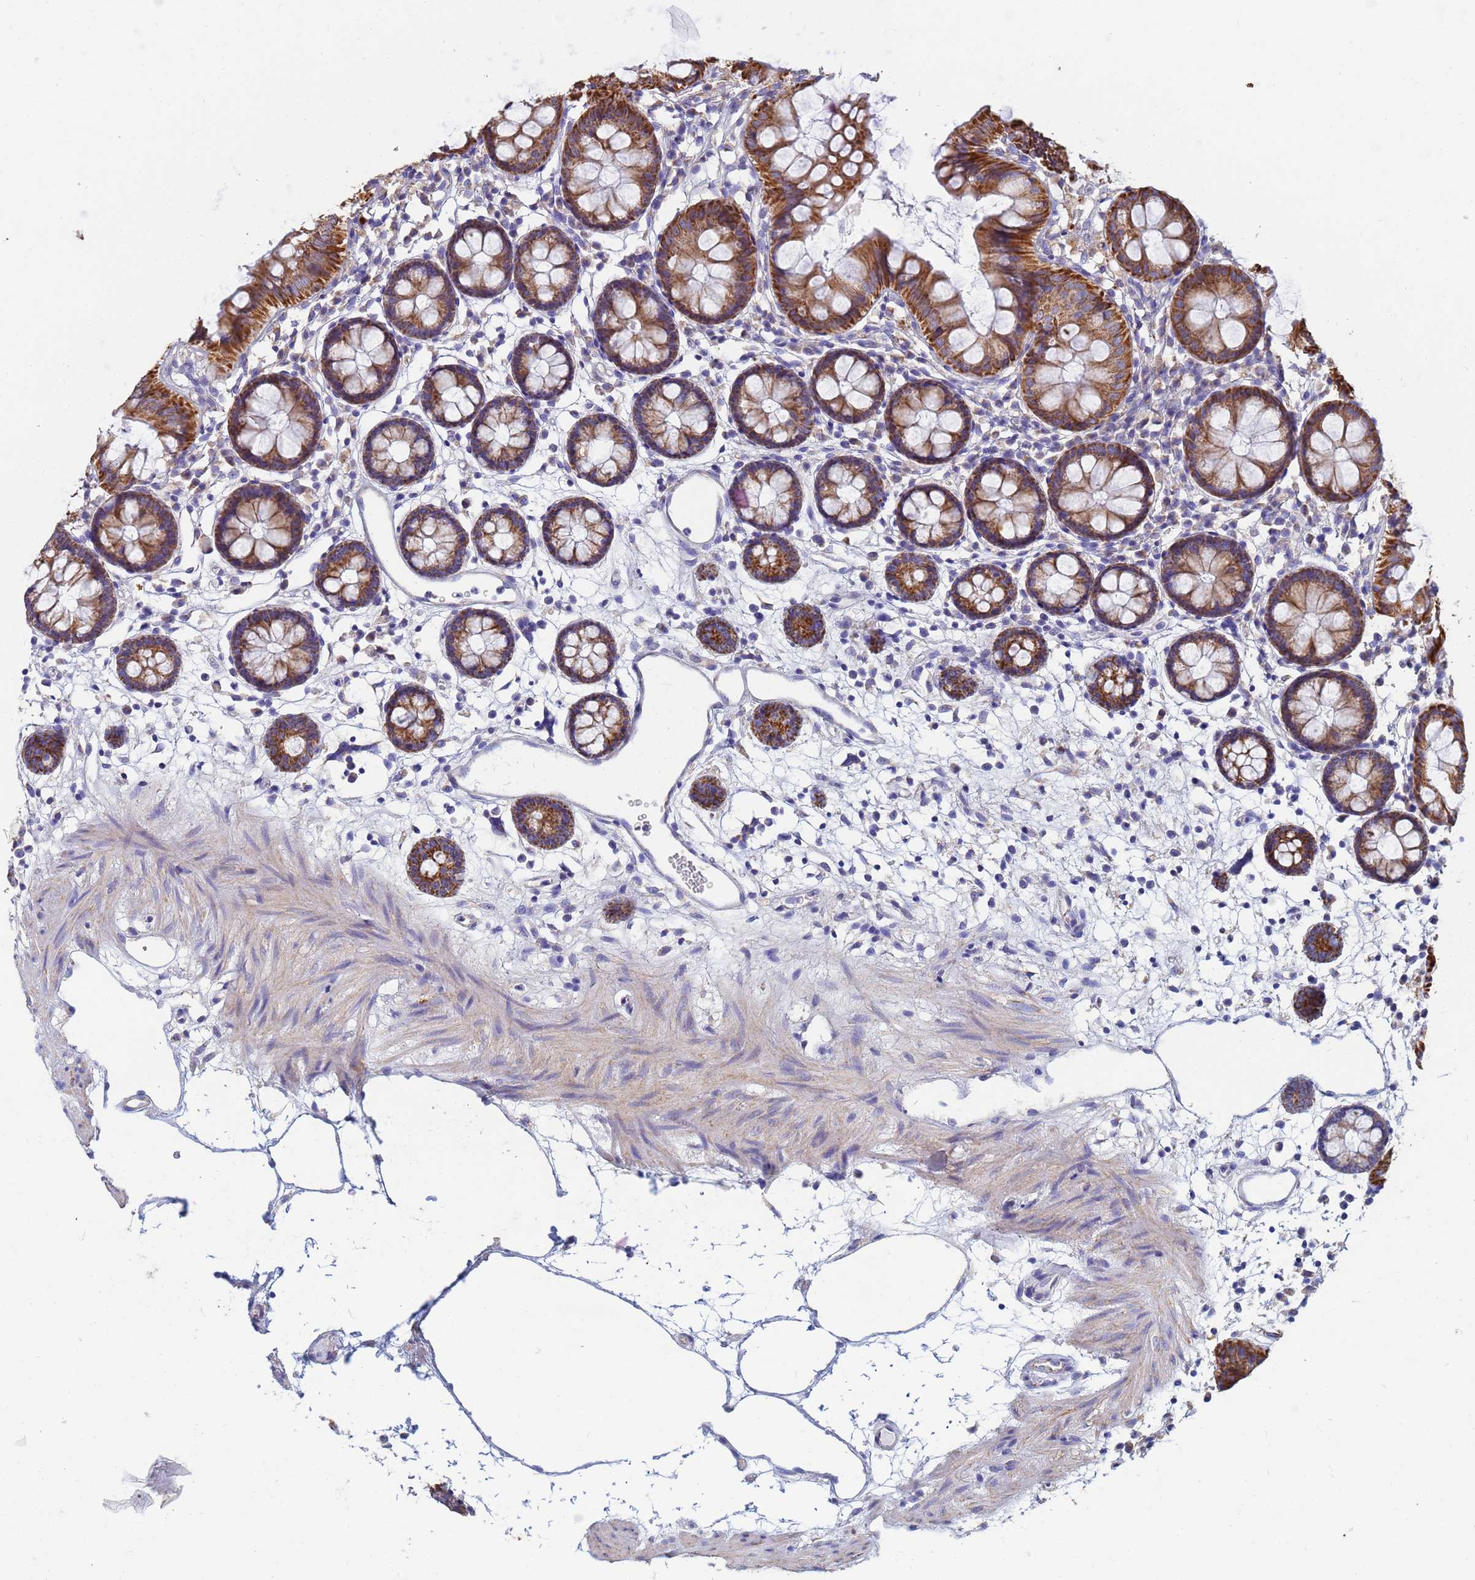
{"staining": {"intensity": "negative", "quantity": "none", "location": "none"}, "tissue": "colon", "cell_type": "Endothelial cells", "image_type": "normal", "snomed": [{"axis": "morphology", "description": "Normal tissue, NOS"}, {"axis": "topography", "description": "Colon"}], "caption": "There is no significant staining in endothelial cells of colon. (DAB (3,3'-diaminobenzidine) IHC, high magnification).", "gene": "UQCRHL", "patient": {"sex": "female", "age": 84}}